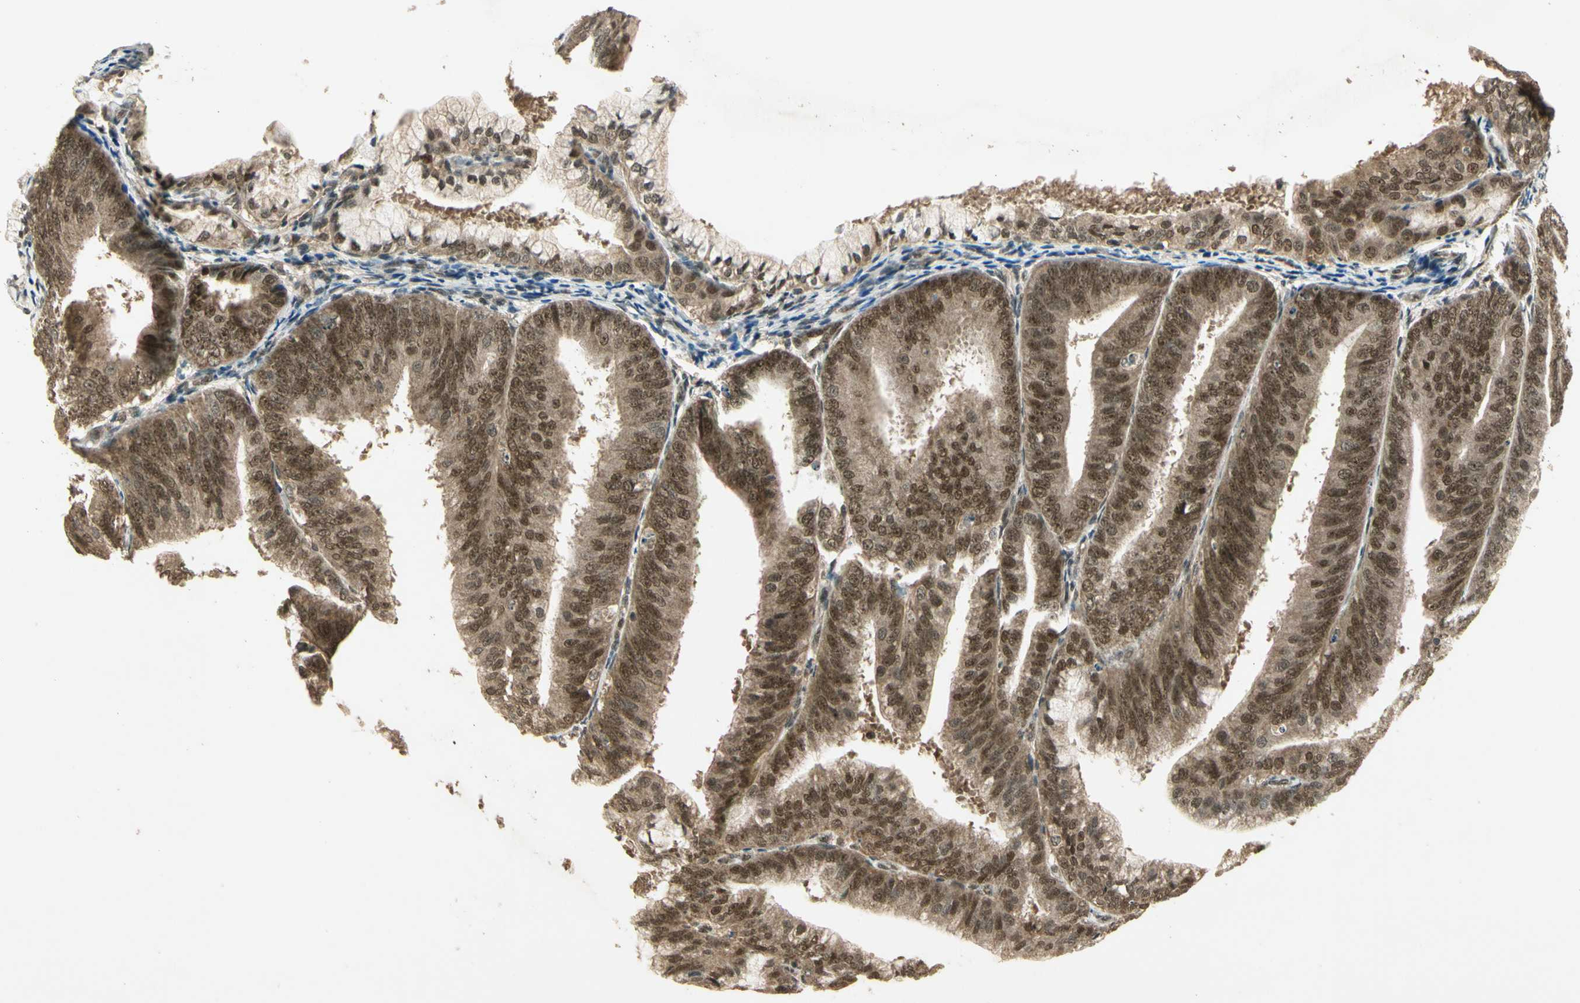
{"staining": {"intensity": "moderate", "quantity": ">75%", "location": "cytoplasmic/membranous,nuclear"}, "tissue": "endometrial cancer", "cell_type": "Tumor cells", "image_type": "cancer", "snomed": [{"axis": "morphology", "description": "Adenocarcinoma, NOS"}, {"axis": "topography", "description": "Endometrium"}], "caption": "Tumor cells exhibit moderate cytoplasmic/membranous and nuclear staining in approximately >75% of cells in adenocarcinoma (endometrial).", "gene": "ZNF135", "patient": {"sex": "female", "age": 63}}